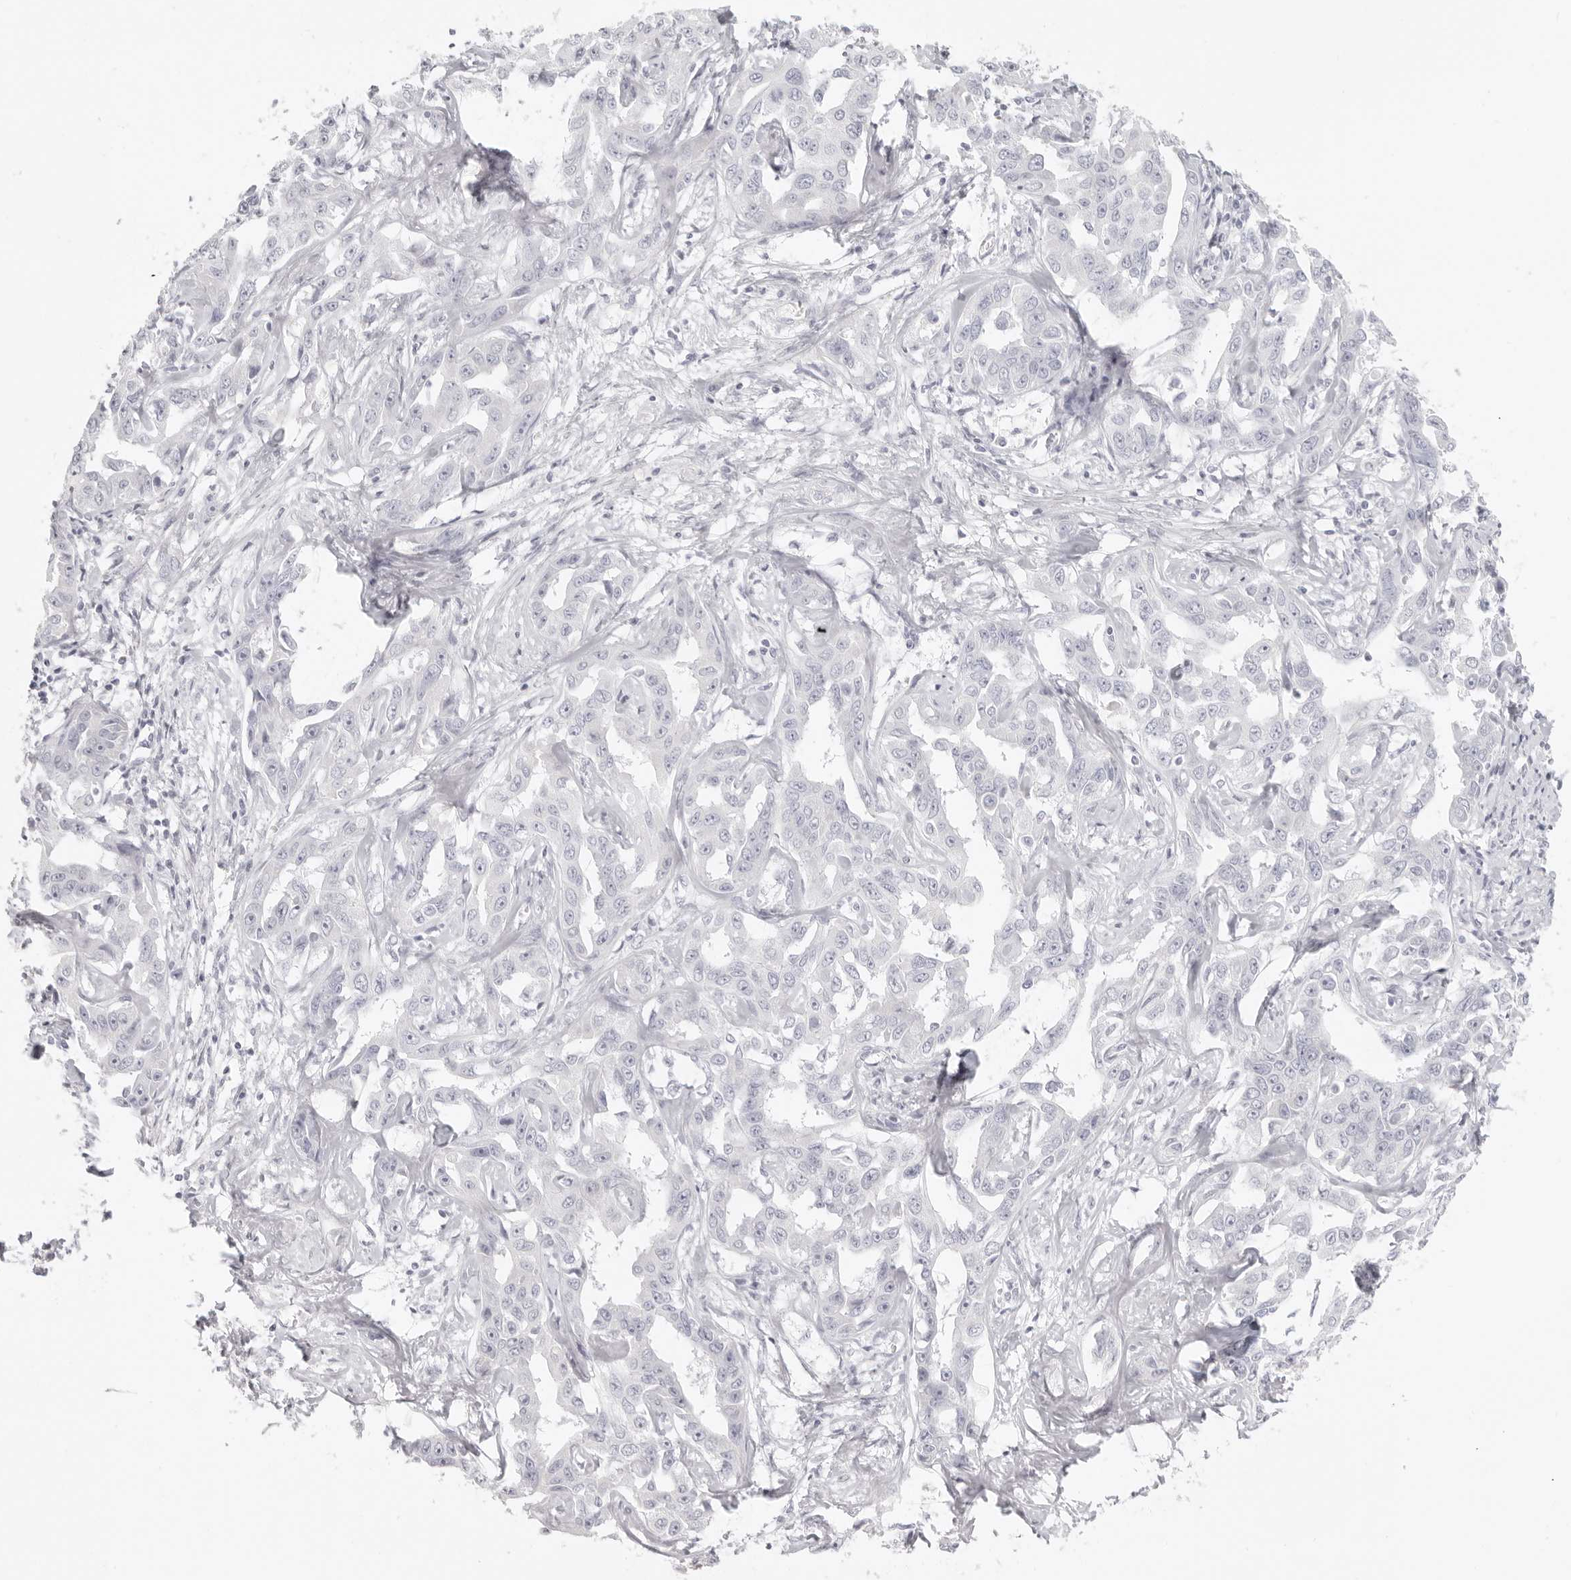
{"staining": {"intensity": "negative", "quantity": "none", "location": "none"}, "tissue": "liver cancer", "cell_type": "Tumor cells", "image_type": "cancer", "snomed": [{"axis": "morphology", "description": "Cholangiocarcinoma"}, {"axis": "topography", "description": "Liver"}], "caption": "Tumor cells show no significant protein expression in cholangiocarcinoma (liver).", "gene": "RXFP1", "patient": {"sex": "male", "age": 59}}